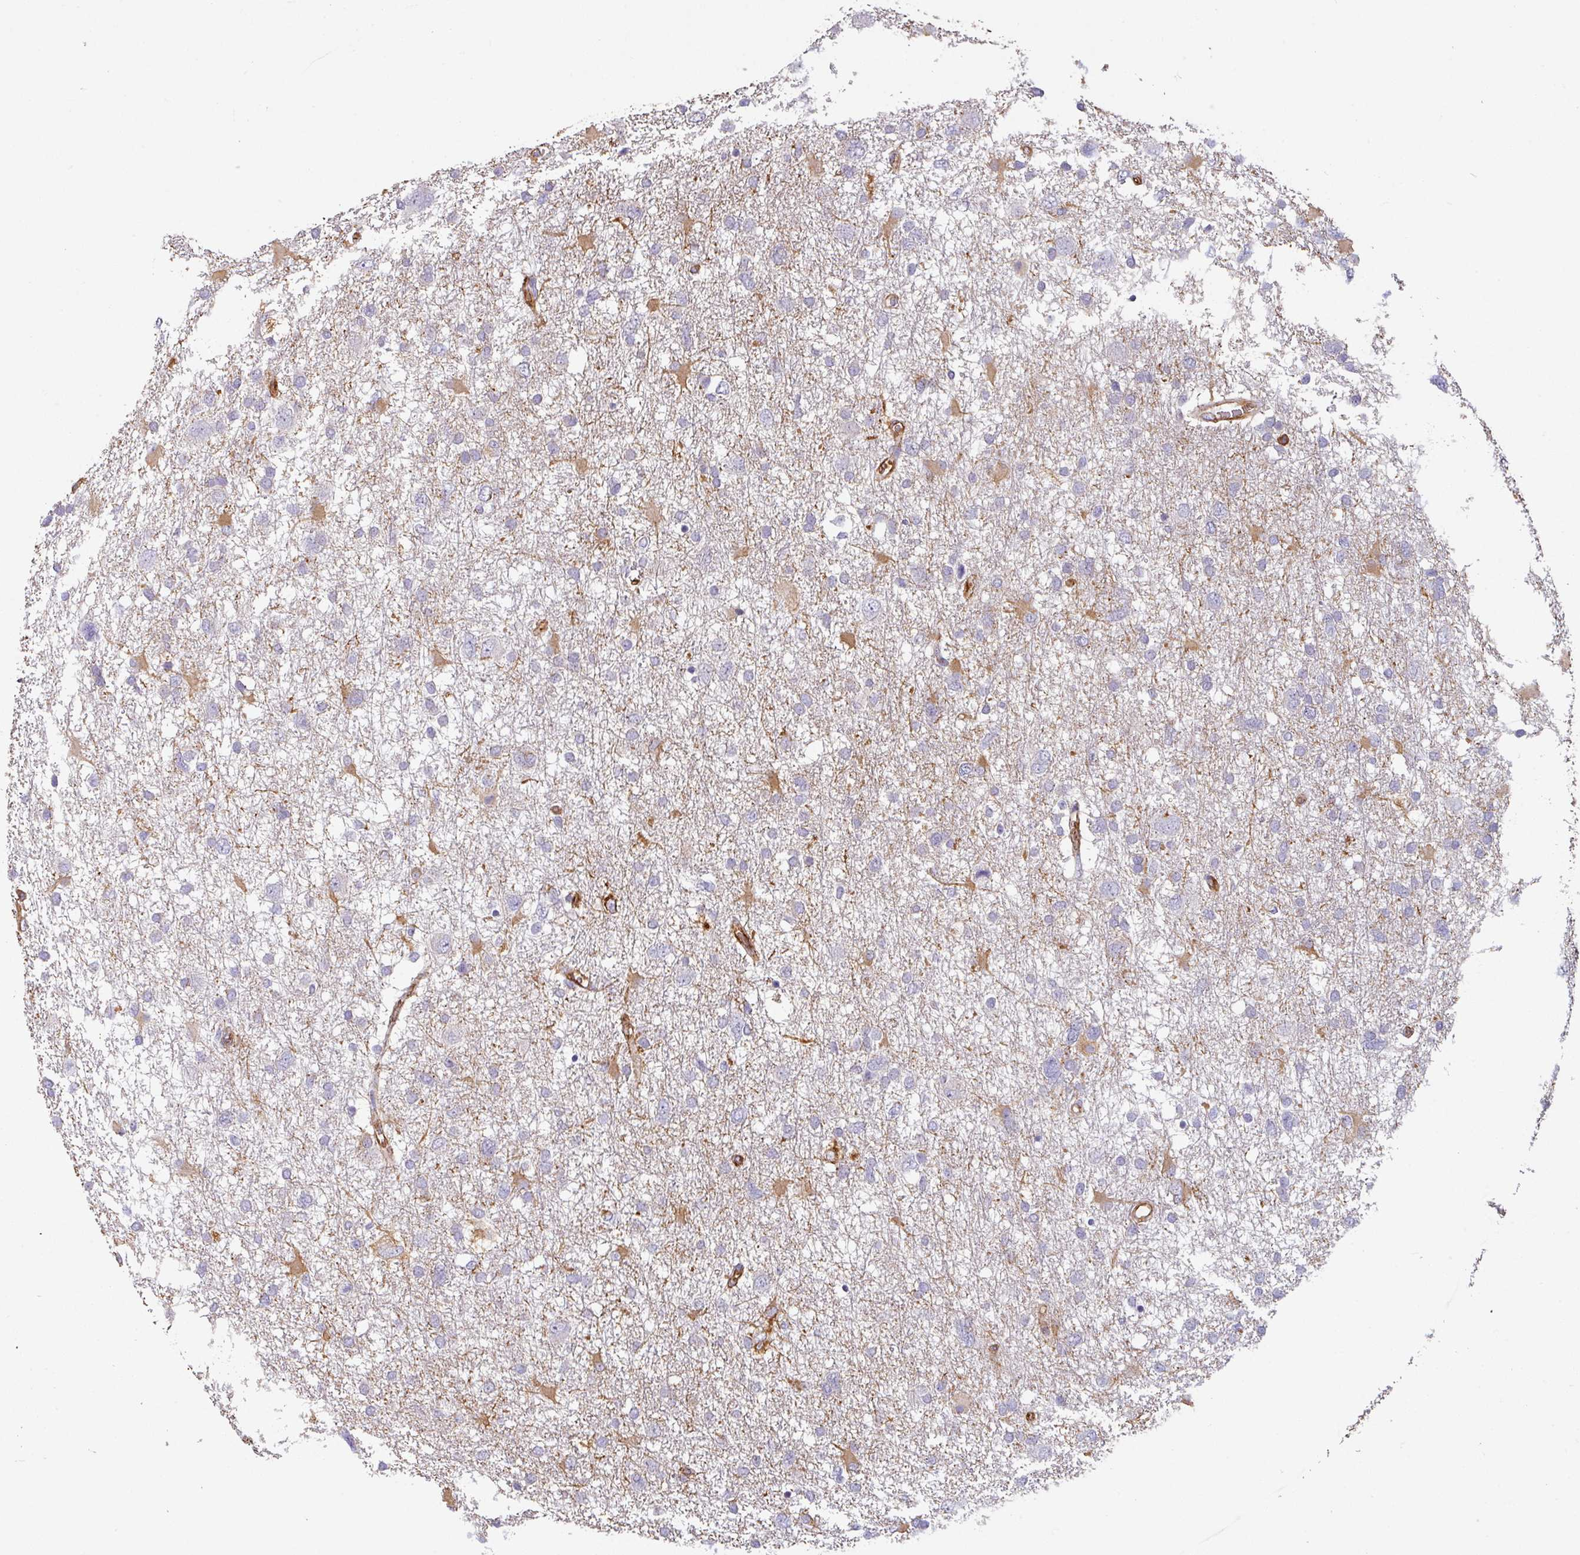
{"staining": {"intensity": "moderate", "quantity": "<25%", "location": "cytoplasmic/membranous"}, "tissue": "glioma", "cell_type": "Tumor cells", "image_type": "cancer", "snomed": [{"axis": "morphology", "description": "Glioma, malignant, High grade"}, {"axis": "topography", "description": "Brain"}], "caption": "A low amount of moderate cytoplasmic/membranous expression is seen in about <25% of tumor cells in glioma tissue.", "gene": "ZNF280C", "patient": {"sex": "male", "age": 61}}